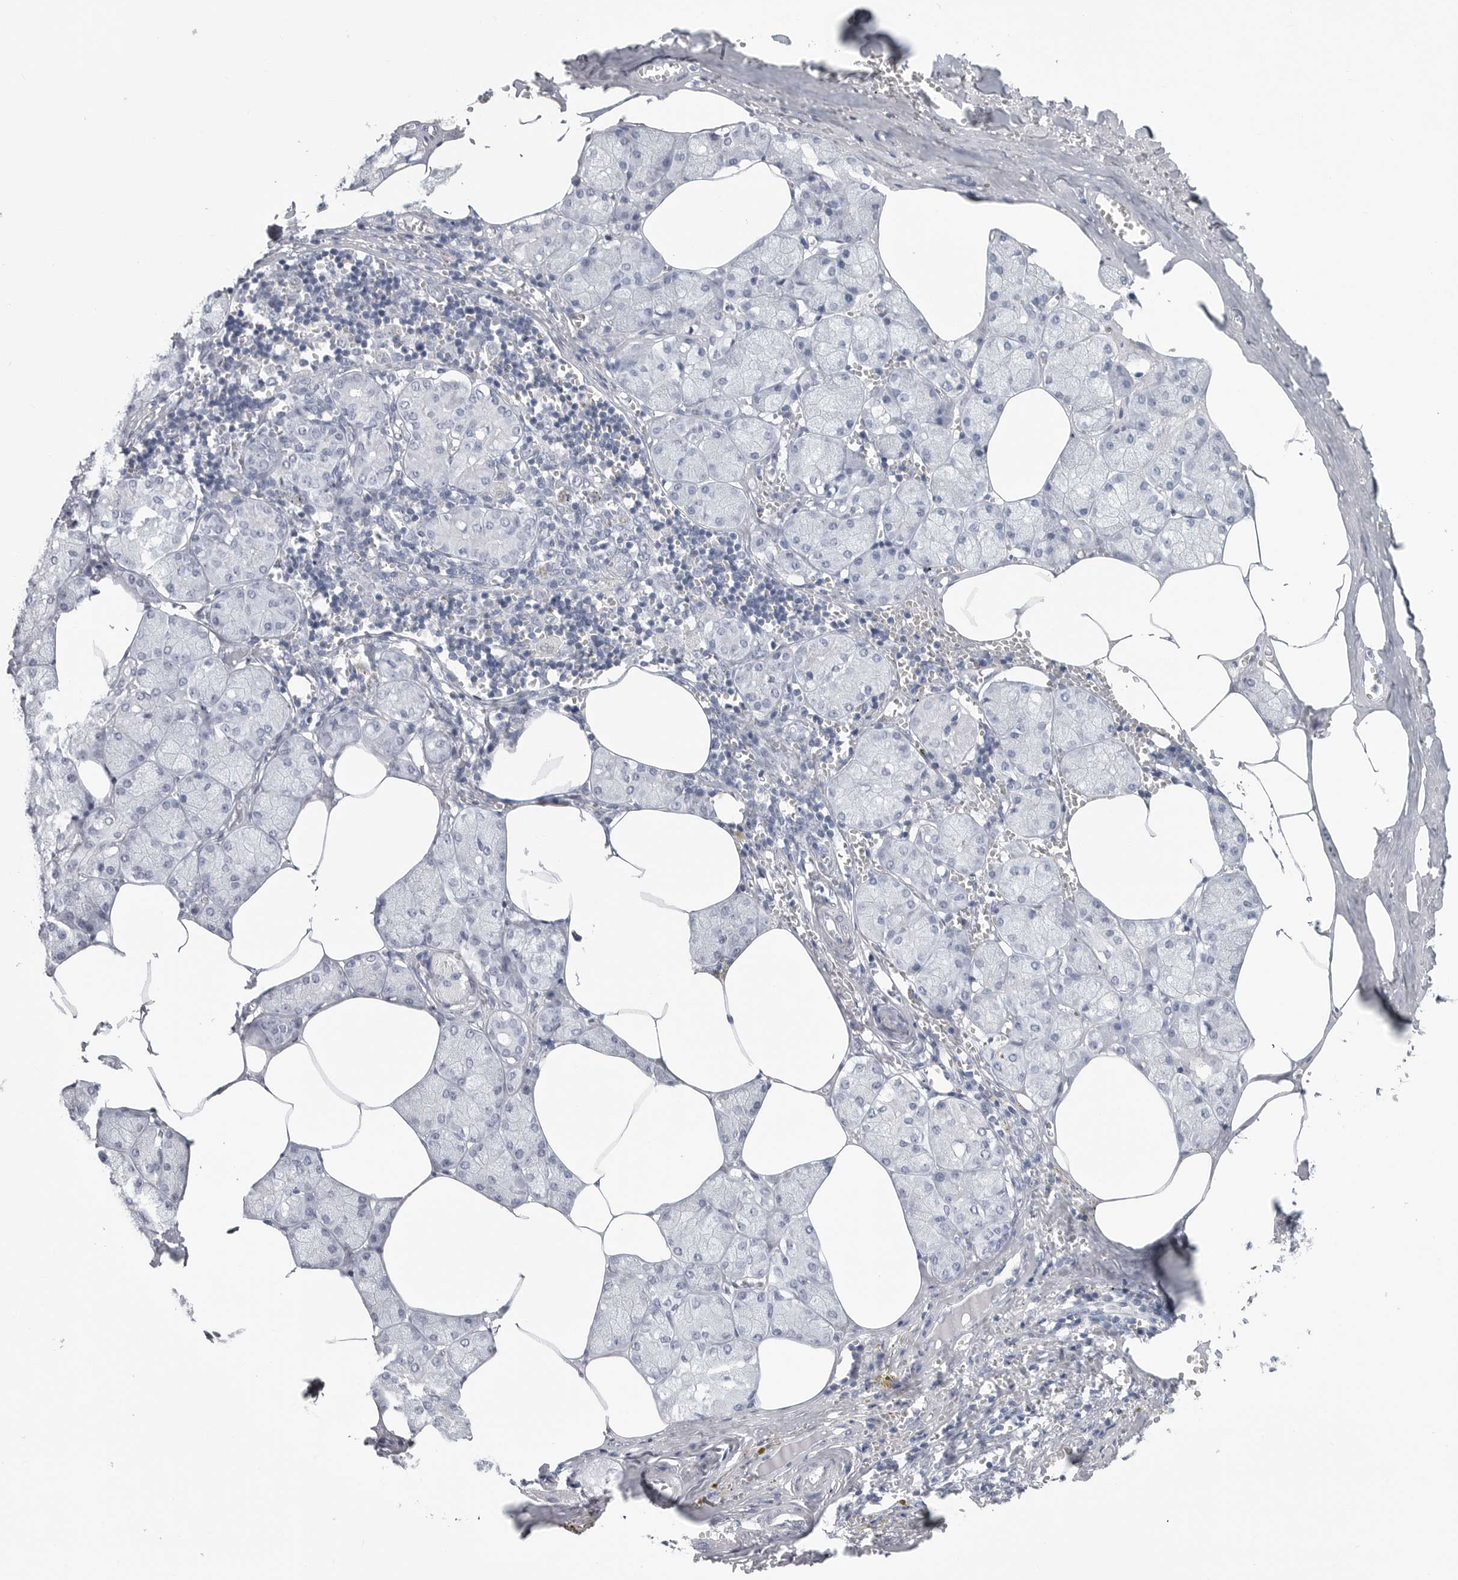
{"staining": {"intensity": "negative", "quantity": "none", "location": "none"}, "tissue": "salivary gland", "cell_type": "Glandular cells", "image_type": "normal", "snomed": [{"axis": "morphology", "description": "Normal tissue, NOS"}, {"axis": "topography", "description": "Salivary gland"}], "caption": "This is an immunohistochemistry (IHC) micrograph of unremarkable human salivary gland. There is no expression in glandular cells.", "gene": "CSH1", "patient": {"sex": "male", "age": 62}}